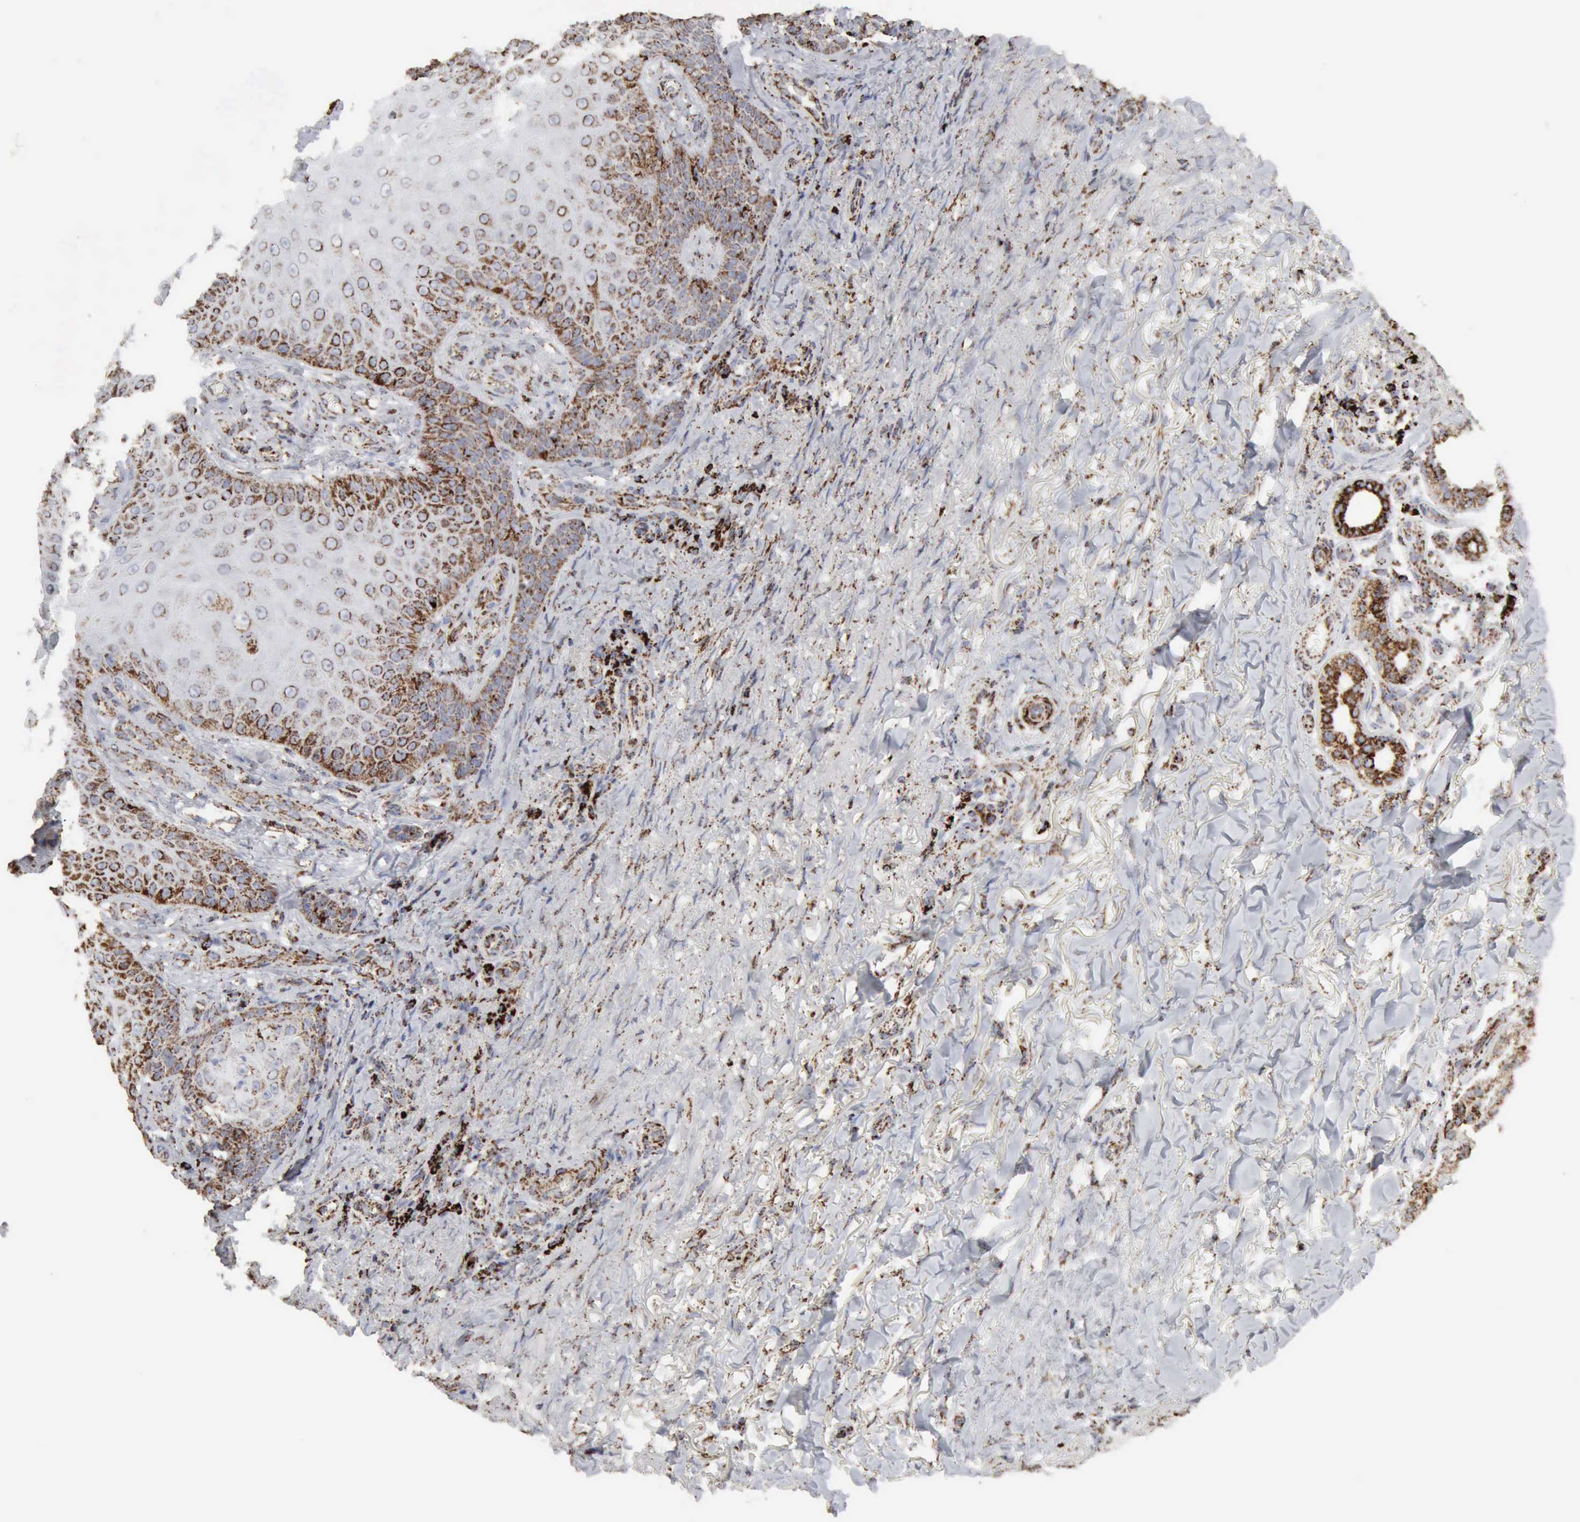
{"staining": {"intensity": "moderate", "quantity": "25%-75%", "location": "cytoplasmic/membranous"}, "tissue": "skin cancer", "cell_type": "Tumor cells", "image_type": "cancer", "snomed": [{"axis": "morphology", "description": "Basal cell carcinoma"}, {"axis": "topography", "description": "Skin"}], "caption": "An image of human skin cancer (basal cell carcinoma) stained for a protein shows moderate cytoplasmic/membranous brown staining in tumor cells.", "gene": "ACO2", "patient": {"sex": "male", "age": 81}}